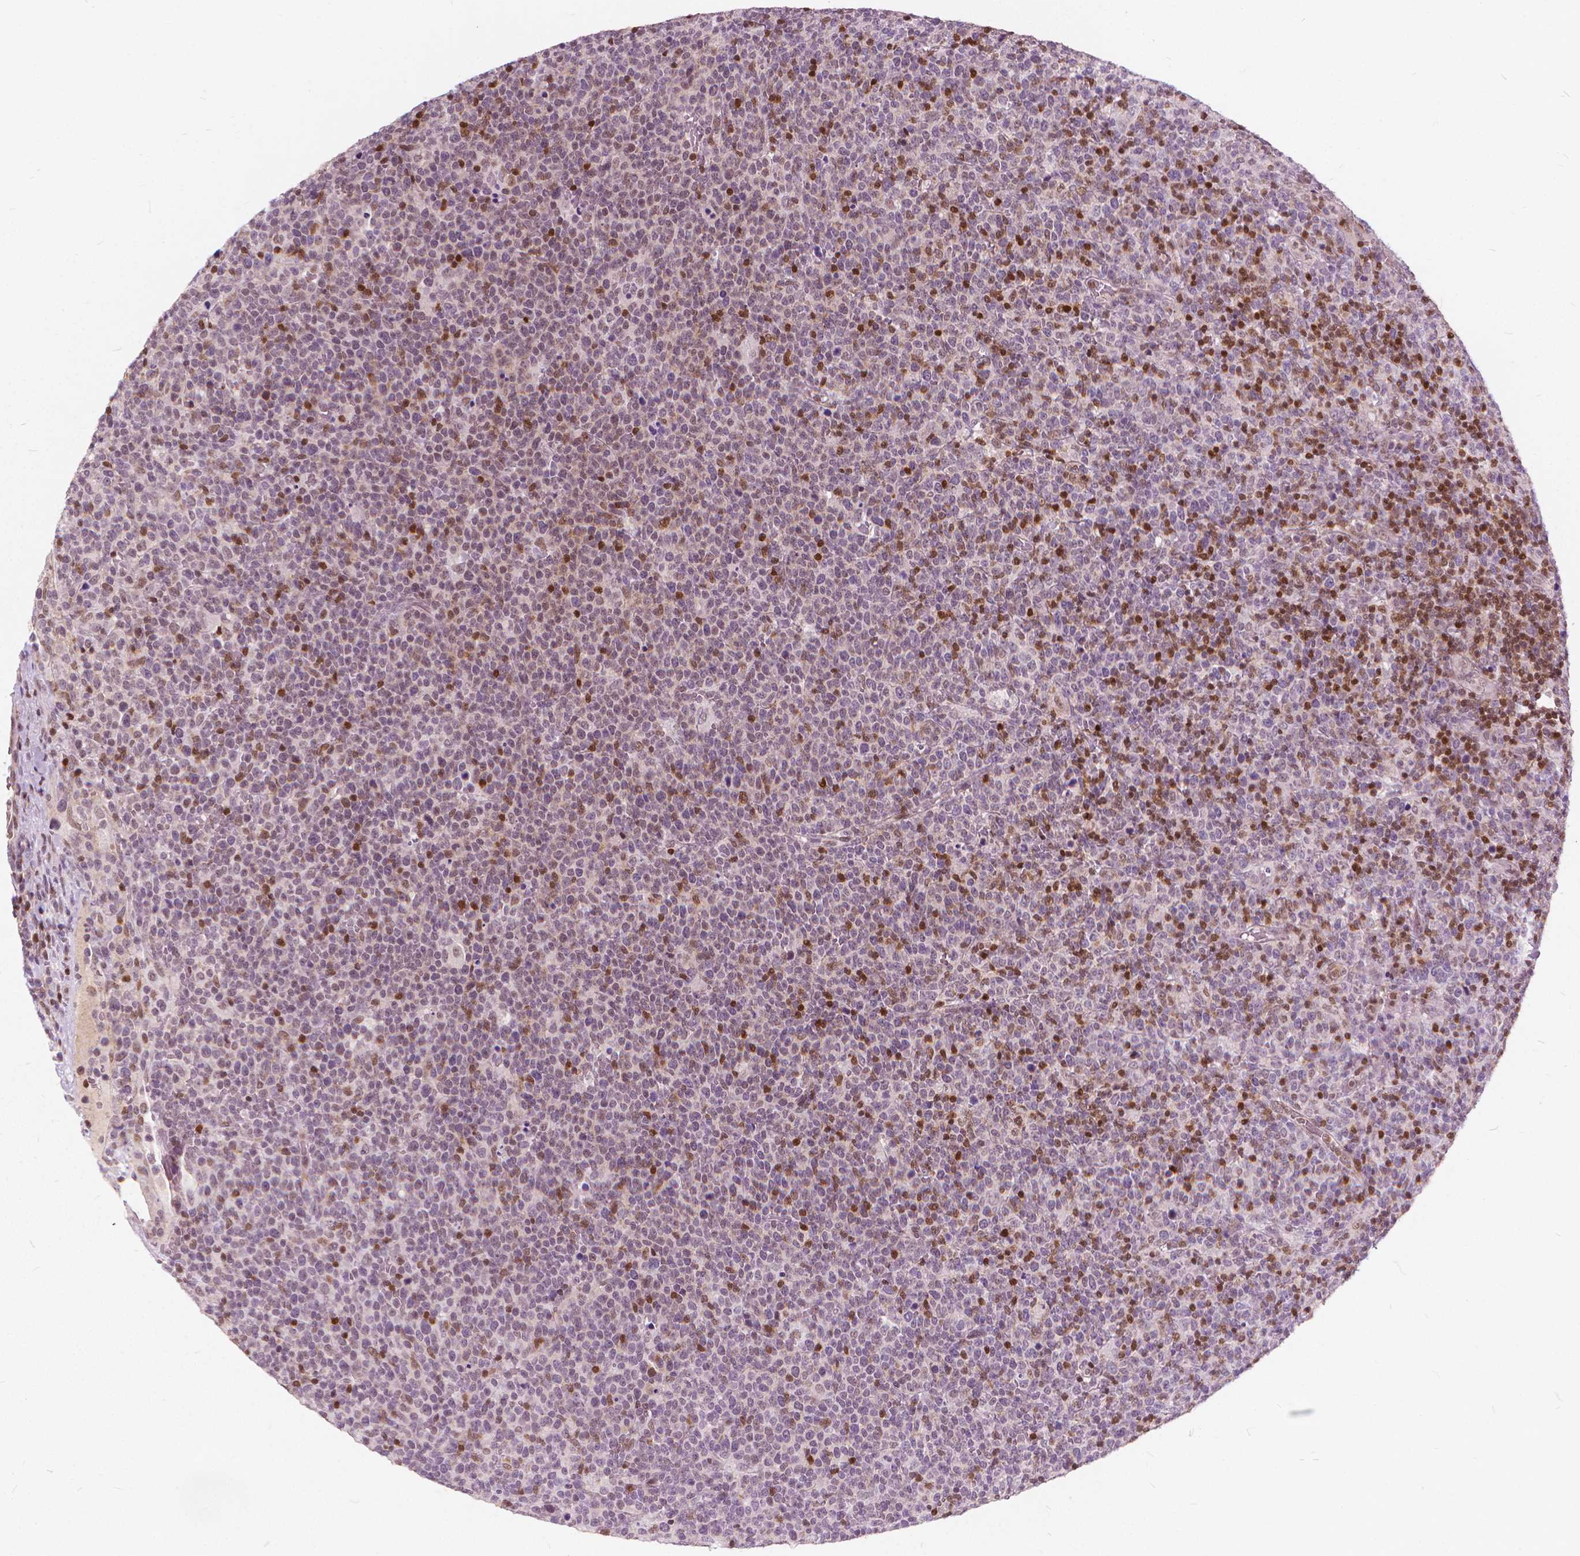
{"staining": {"intensity": "moderate", "quantity": "<25%", "location": "nuclear"}, "tissue": "lymphoma", "cell_type": "Tumor cells", "image_type": "cancer", "snomed": [{"axis": "morphology", "description": "Malignant lymphoma, non-Hodgkin's type, High grade"}, {"axis": "topography", "description": "Lymph node"}], "caption": "Immunohistochemistry (IHC) (DAB) staining of human lymphoma demonstrates moderate nuclear protein positivity in approximately <25% of tumor cells.", "gene": "STAT5B", "patient": {"sex": "male", "age": 61}}